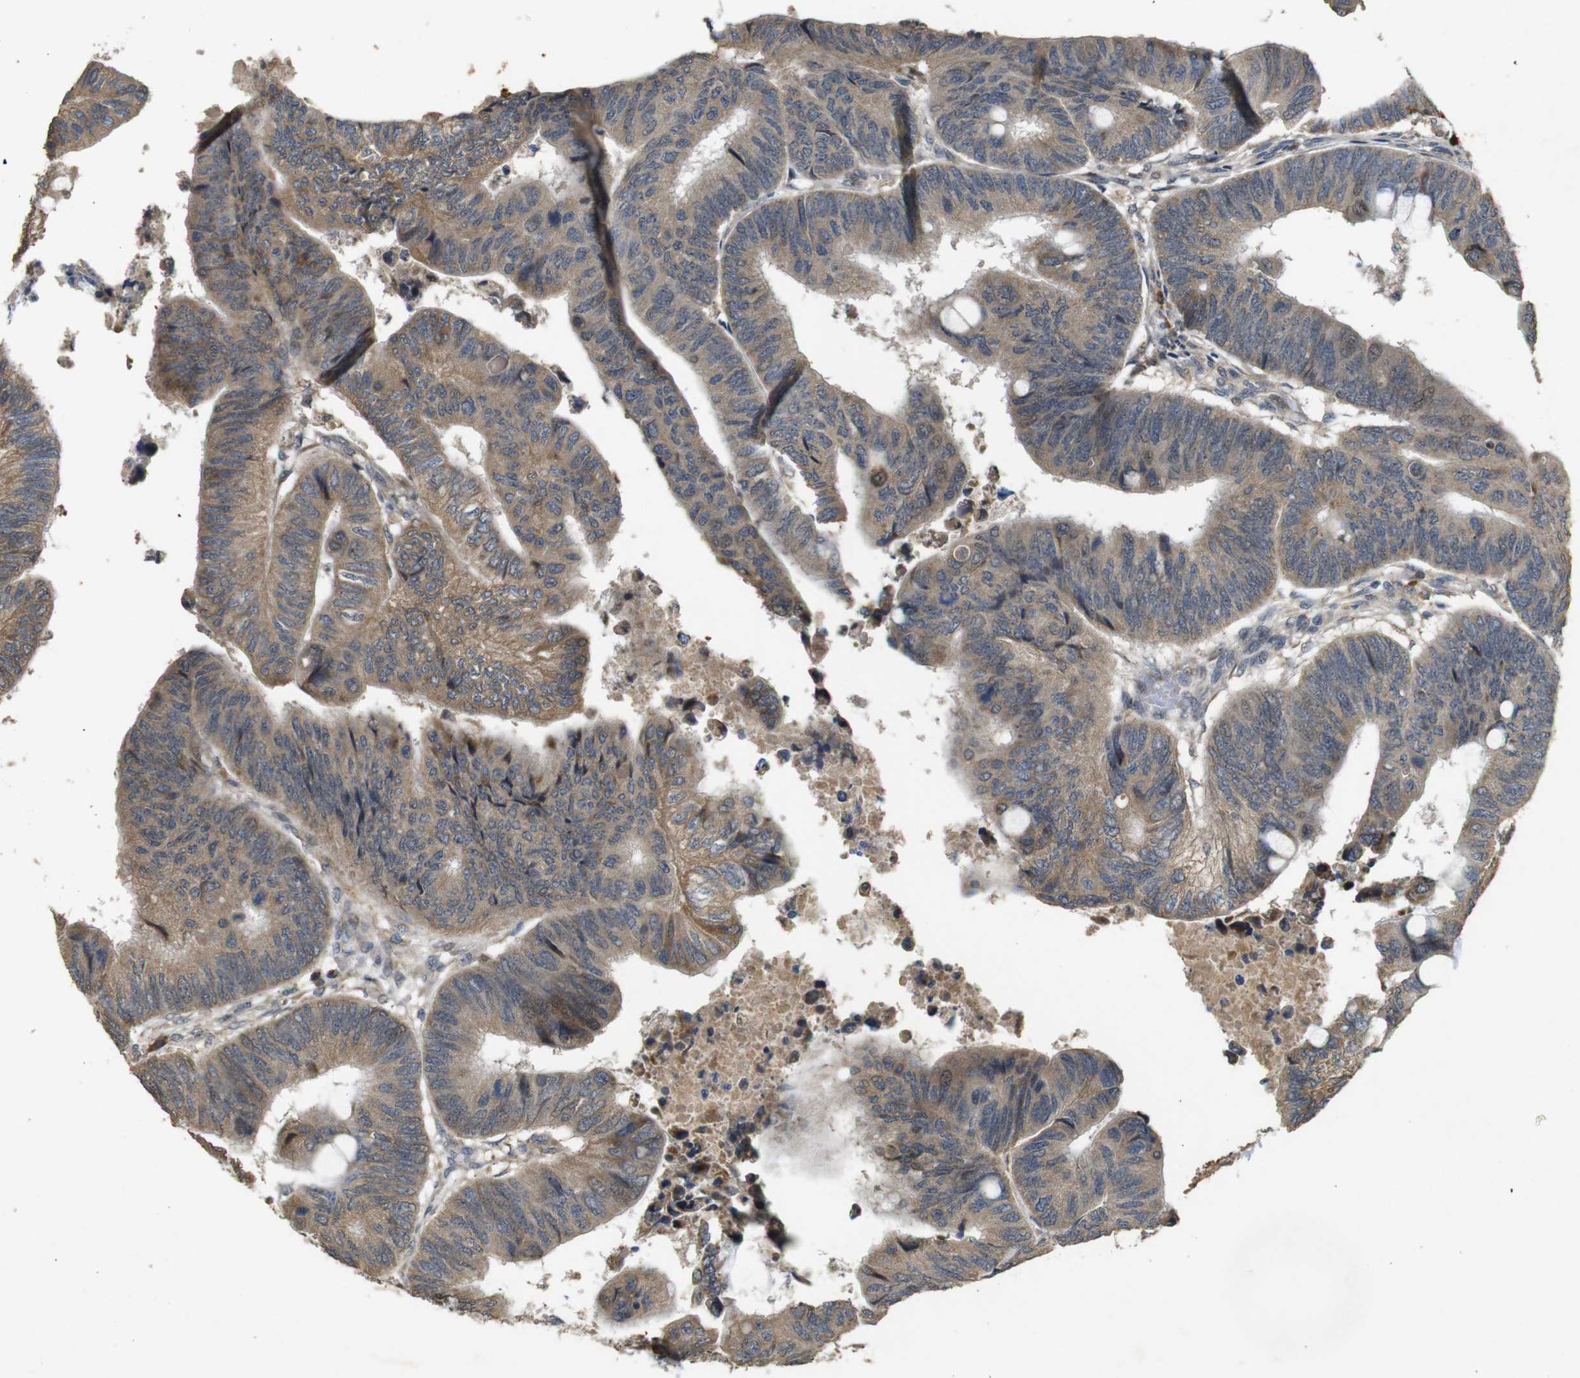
{"staining": {"intensity": "moderate", "quantity": ">75%", "location": "cytoplasmic/membranous"}, "tissue": "colorectal cancer", "cell_type": "Tumor cells", "image_type": "cancer", "snomed": [{"axis": "morphology", "description": "Normal tissue, NOS"}, {"axis": "morphology", "description": "Adenocarcinoma, NOS"}, {"axis": "topography", "description": "Rectum"}, {"axis": "topography", "description": "Peripheral nerve tissue"}], "caption": "Immunohistochemistry (IHC) micrograph of neoplastic tissue: colorectal adenocarcinoma stained using IHC displays medium levels of moderate protein expression localized specifically in the cytoplasmic/membranous of tumor cells, appearing as a cytoplasmic/membranous brown color.", "gene": "MAGI2", "patient": {"sex": "male", "age": 92}}